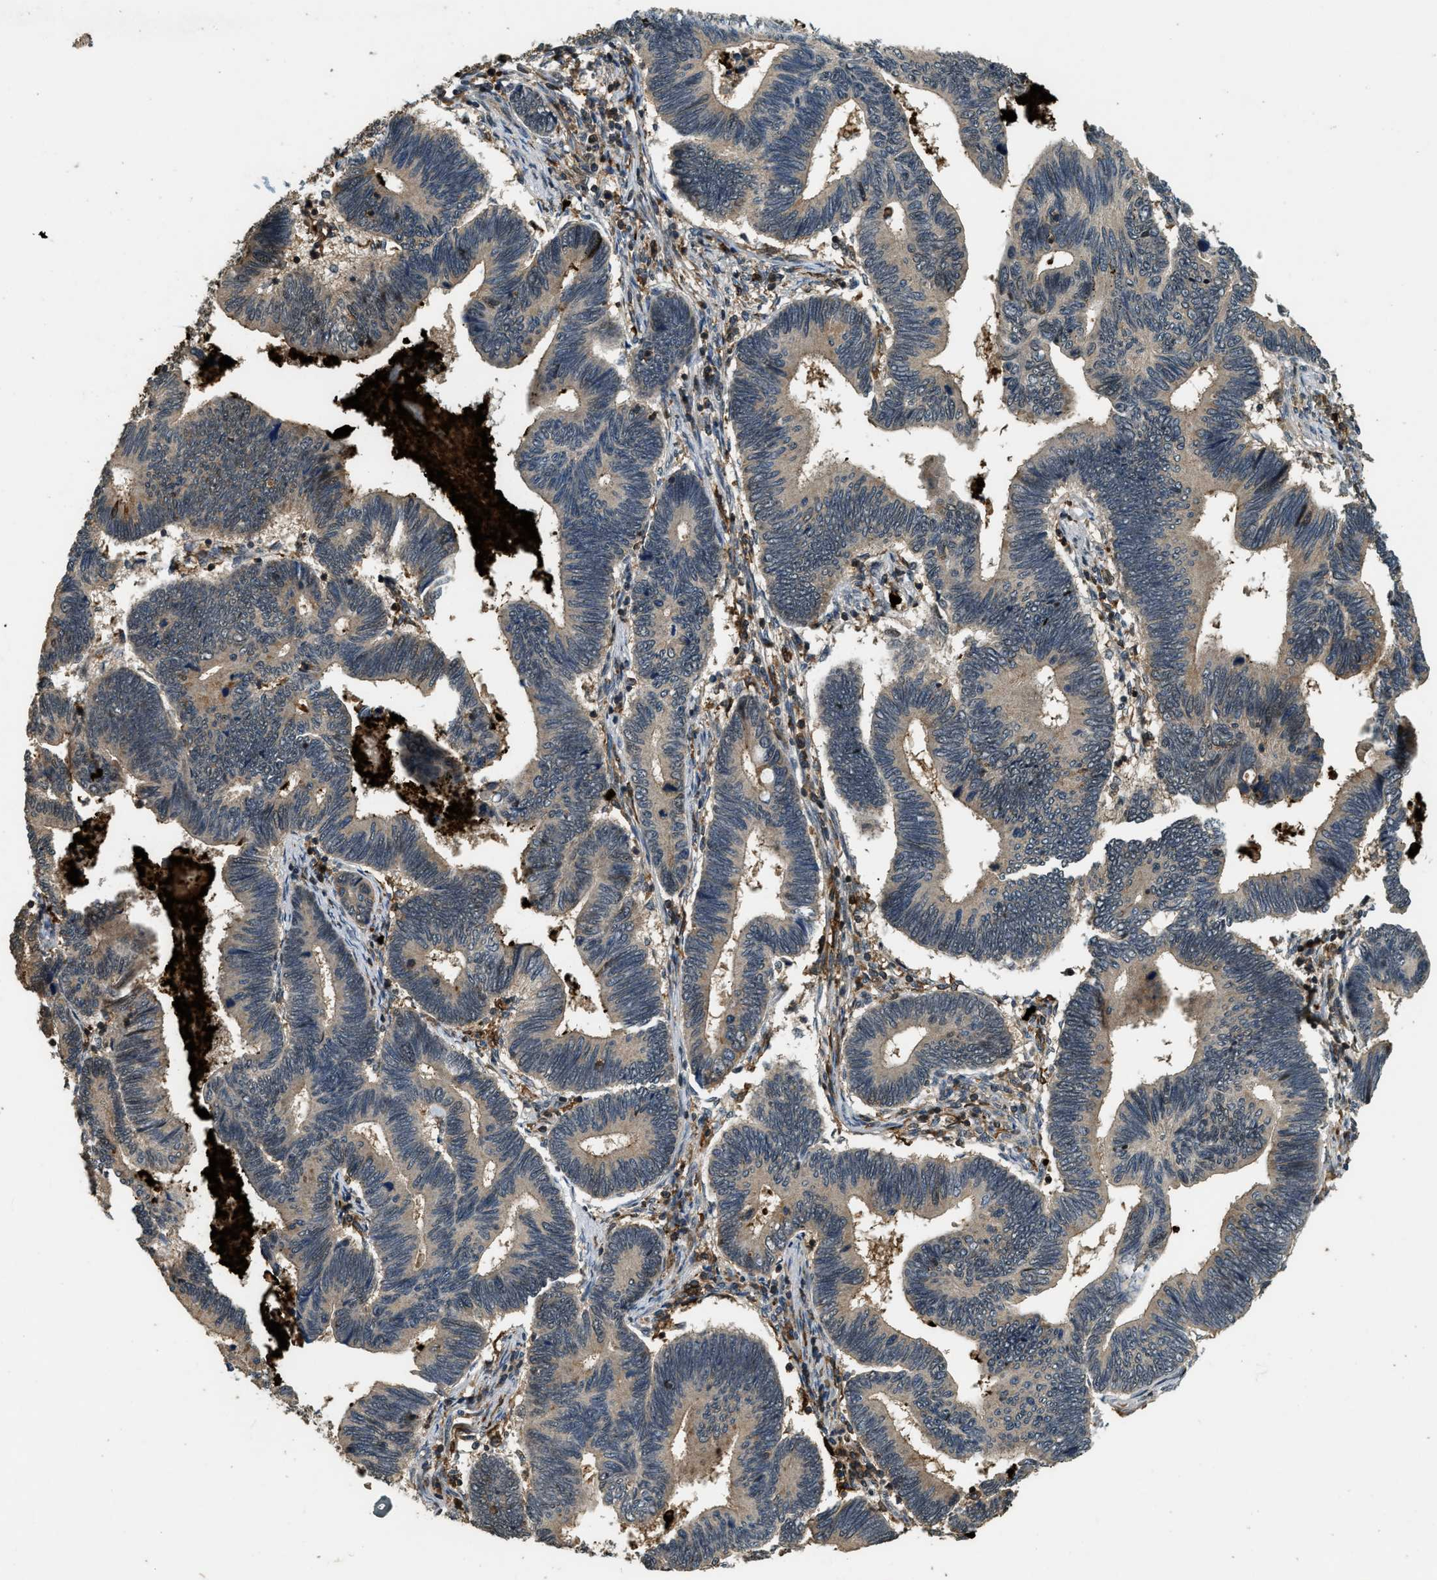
{"staining": {"intensity": "weak", "quantity": ">75%", "location": "cytoplasmic/membranous"}, "tissue": "pancreatic cancer", "cell_type": "Tumor cells", "image_type": "cancer", "snomed": [{"axis": "morphology", "description": "Adenocarcinoma, NOS"}, {"axis": "topography", "description": "Pancreas"}], "caption": "Tumor cells show low levels of weak cytoplasmic/membranous positivity in approximately >75% of cells in adenocarcinoma (pancreatic).", "gene": "RNF141", "patient": {"sex": "female", "age": 70}}